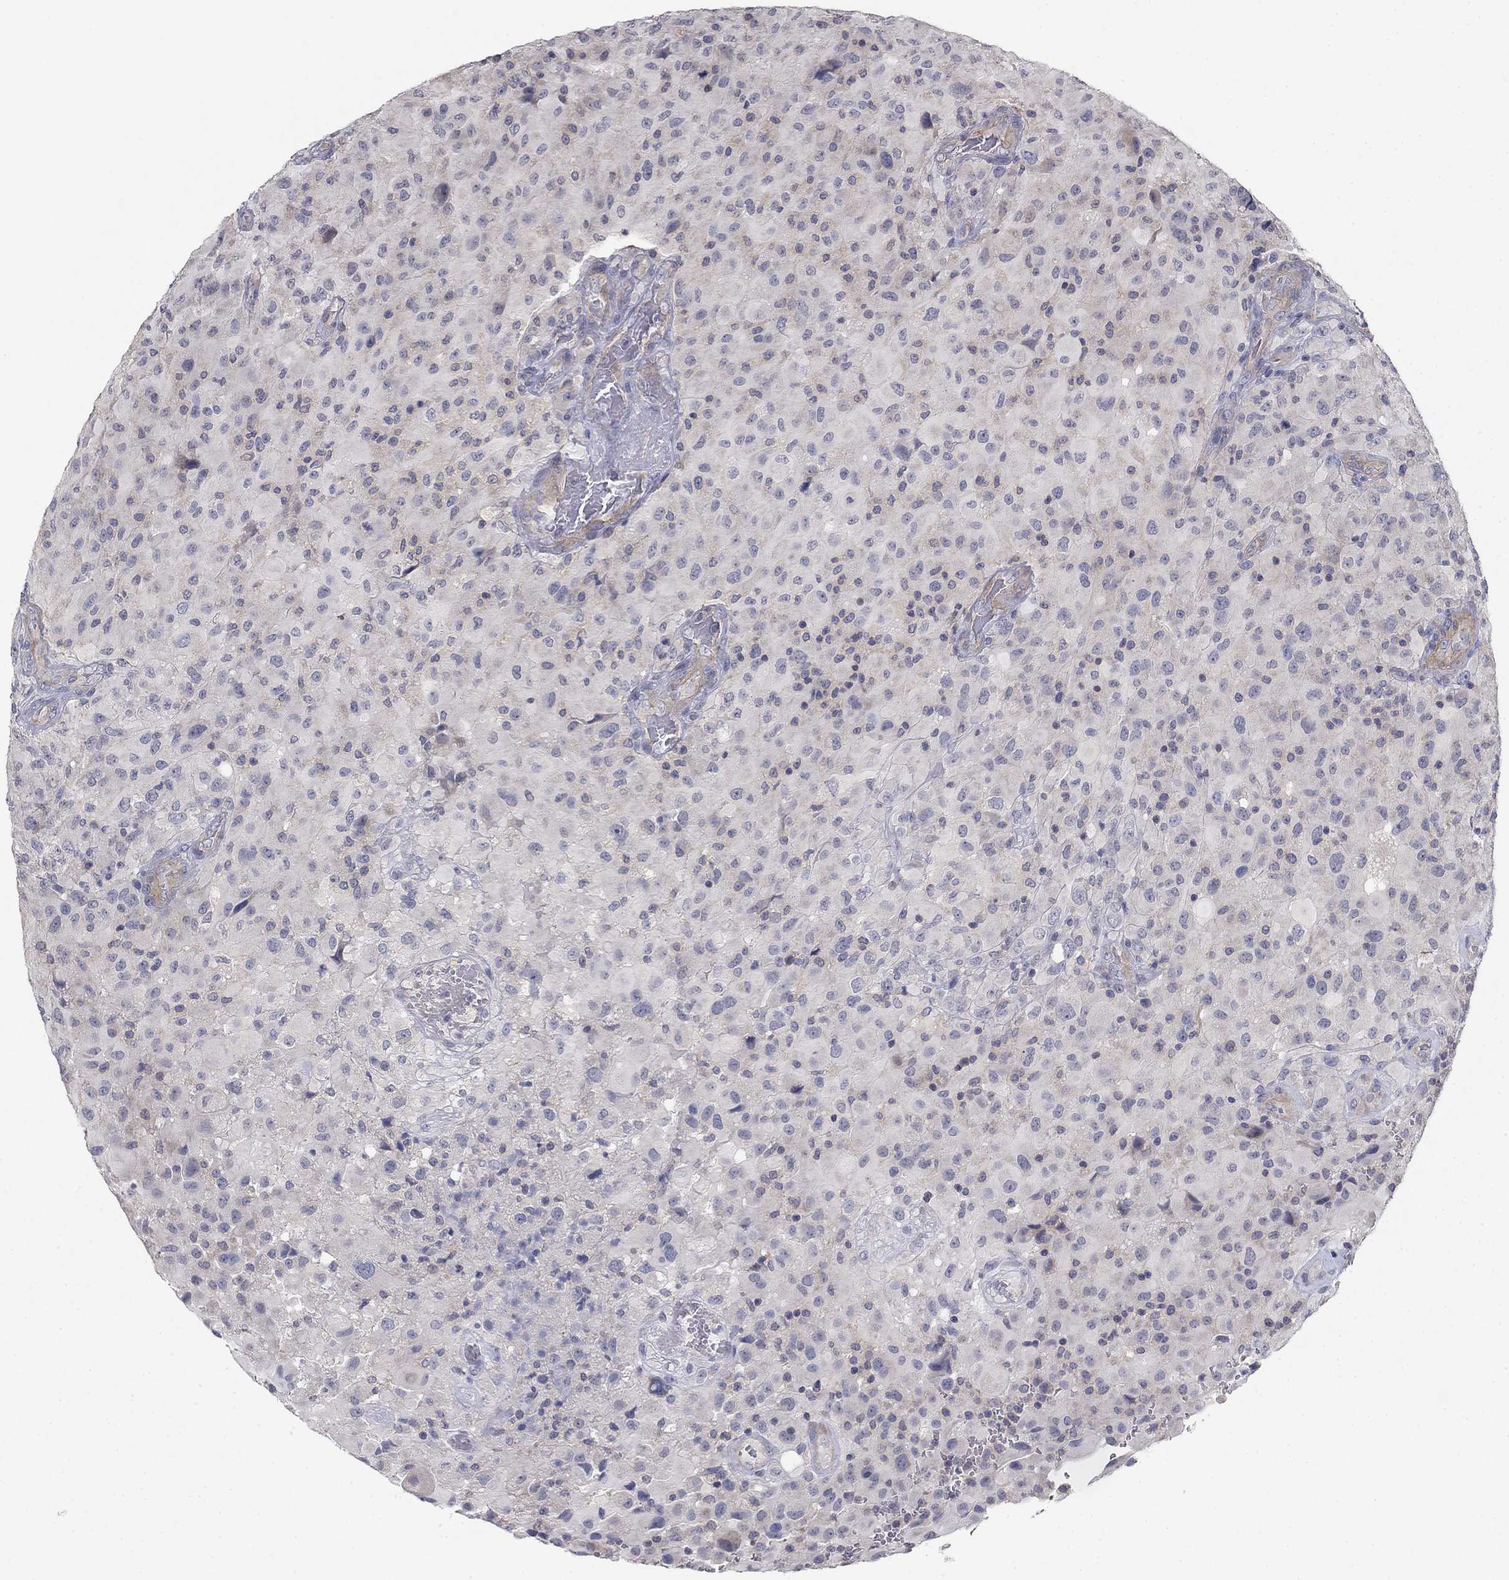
{"staining": {"intensity": "negative", "quantity": "none", "location": "none"}, "tissue": "glioma", "cell_type": "Tumor cells", "image_type": "cancer", "snomed": [{"axis": "morphology", "description": "Glioma, malignant, High grade"}, {"axis": "topography", "description": "Cerebral cortex"}], "caption": "IHC of malignant high-grade glioma displays no expression in tumor cells.", "gene": "GRK7", "patient": {"sex": "male", "age": 35}}